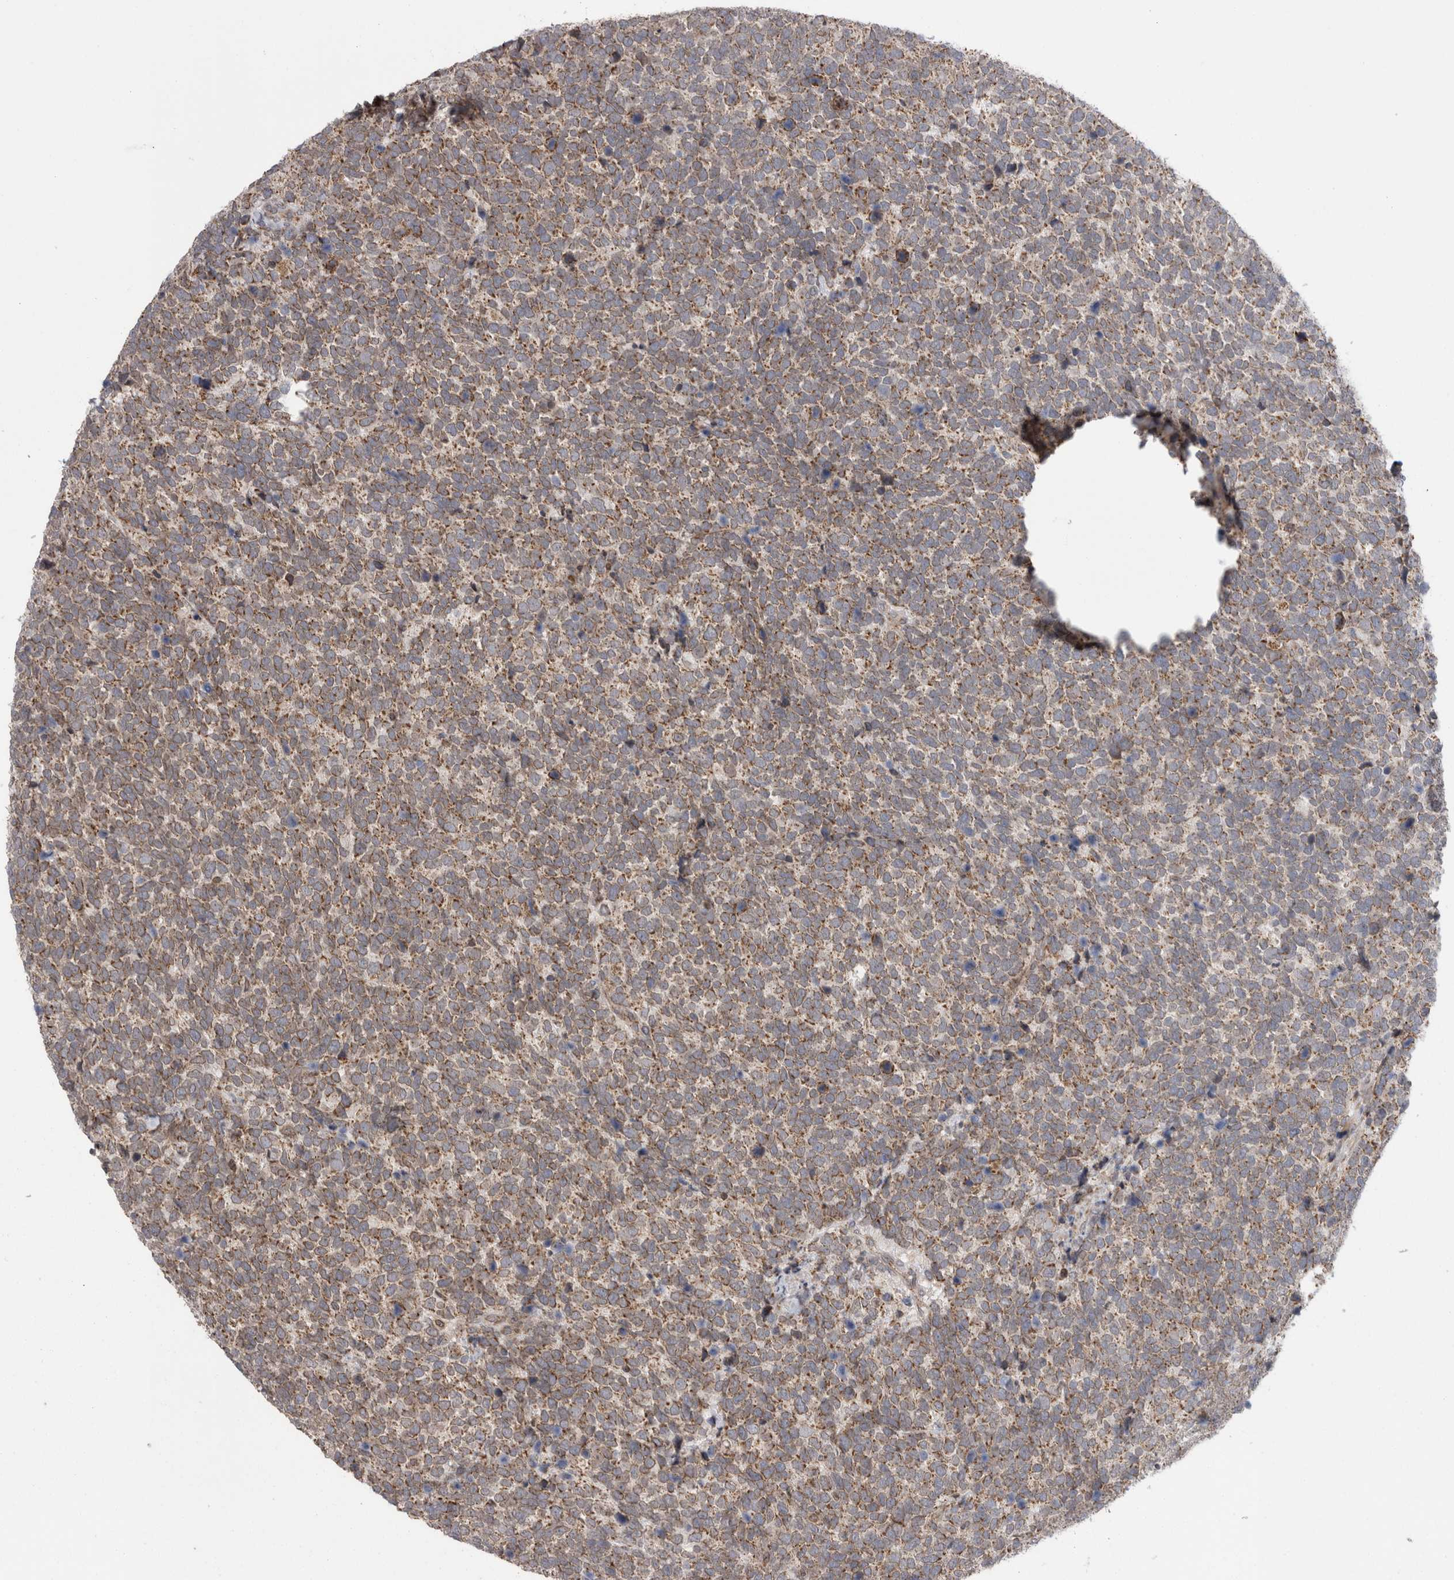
{"staining": {"intensity": "weak", "quantity": ">75%", "location": "cytoplasmic/membranous"}, "tissue": "urothelial cancer", "cell_type": "Tumor cells", "image_type": "cancer", "snomed": [{"axis": "morphology", "description": "Urothelial carcinoma, High grade"}, {"axis": "topography", "description": "Urinary bladder"}], "caption": "This histopathology image exhibits immunohistochemistry (IHC) staining of high-grade urothelial carcinoma, with low weak cytoplasmic/membranous staining in about >75% of tumor cells.", "gene": "DARS2", "patient": {"sex": "female", "age": 82}}